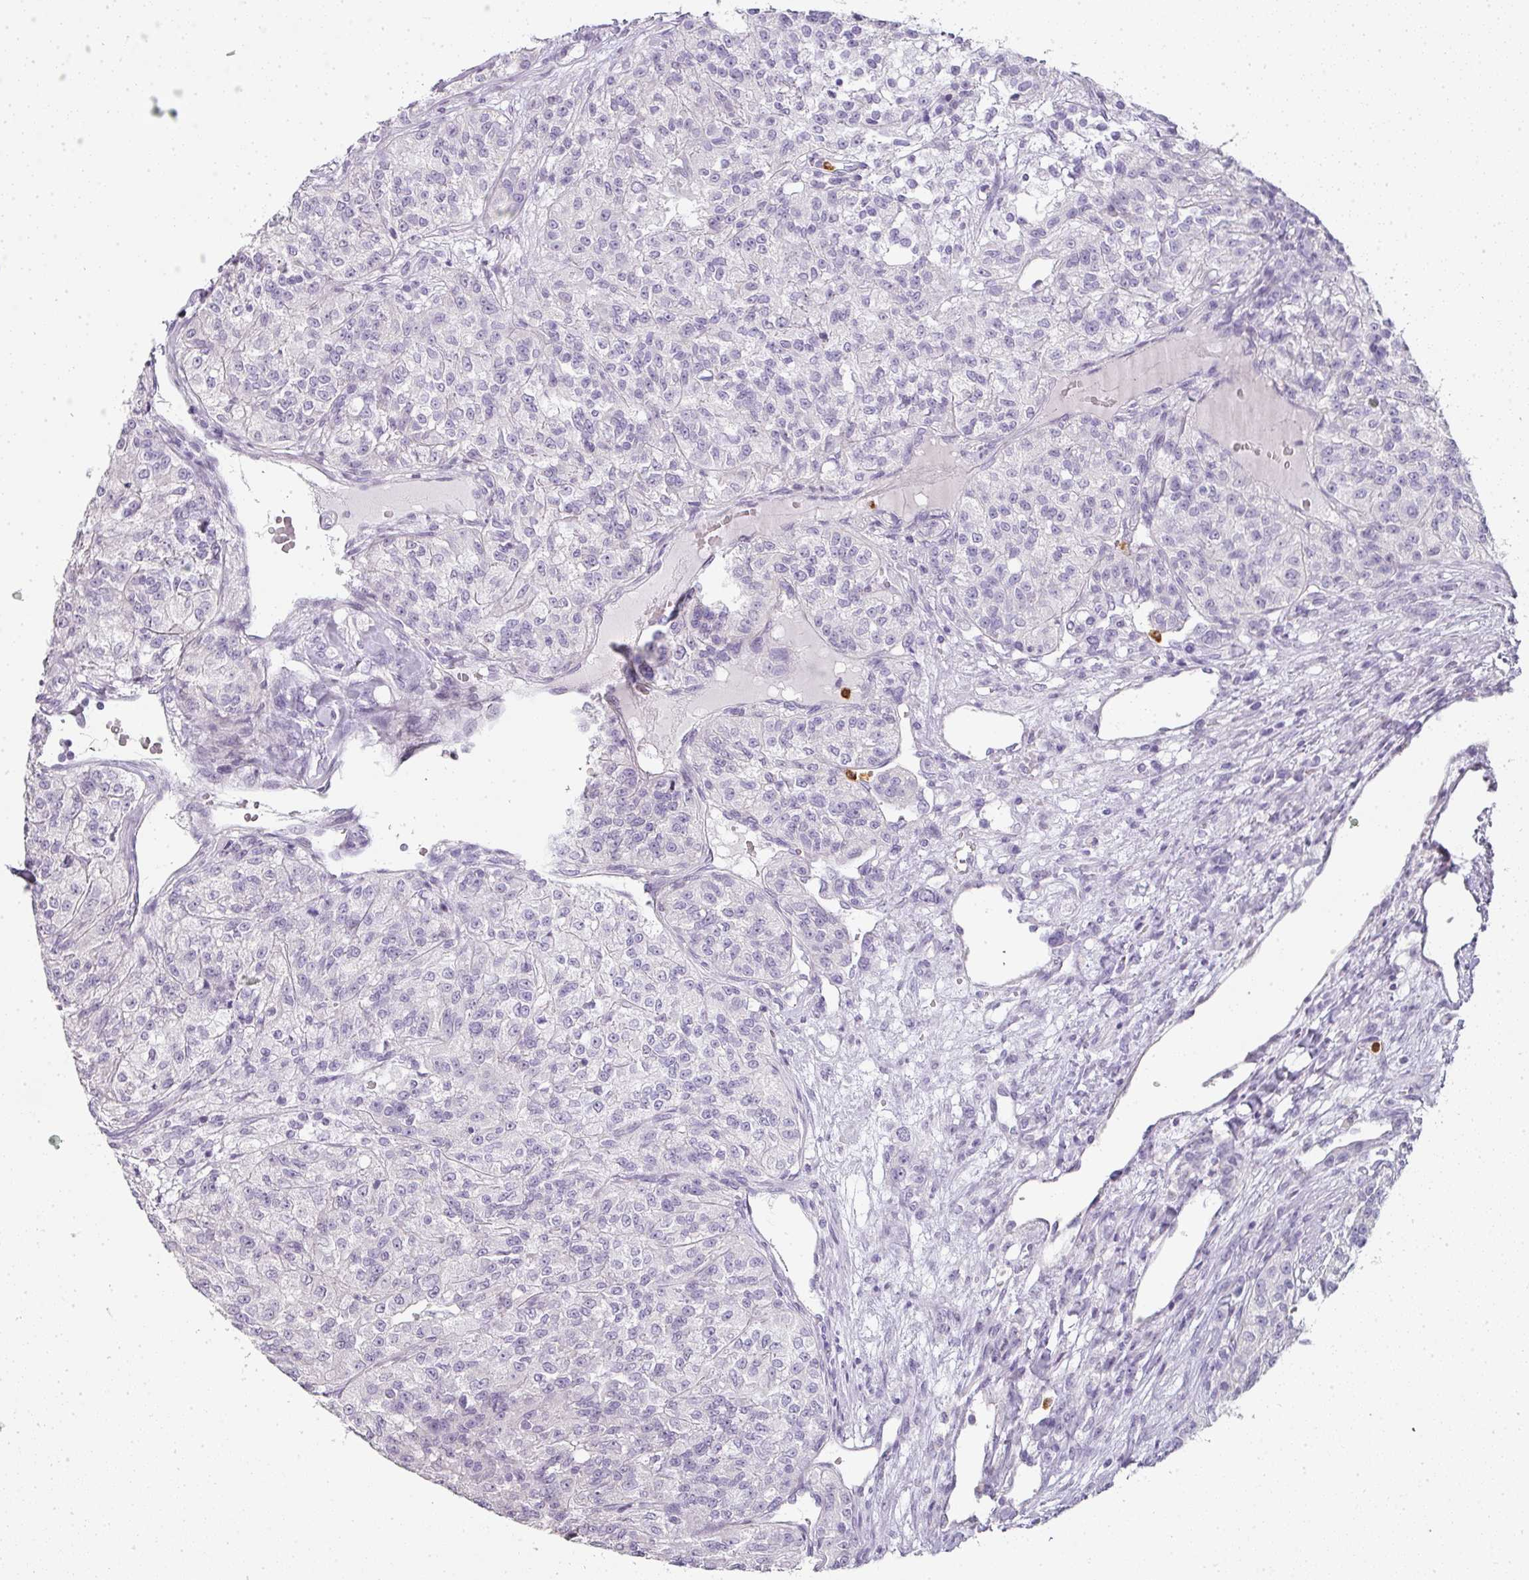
{"staining": {"intensity": "negative", "quantity": "none", "location": "none"}, "tissue": "renal cancer", "cell_type": "Tumor cells", "image_type": "cancer", "snomed": [{"axis": "morphology", "description": "Adenocarcinoma, NOS"}, {"axis": "topography", "description": "Kidney"}], "caption": "A histopathology image of renal cancer stained for a protein shows no brown staining in tumor cells.", "gene": "CAMP", "patient": {"sex": "female", "age": 63}}